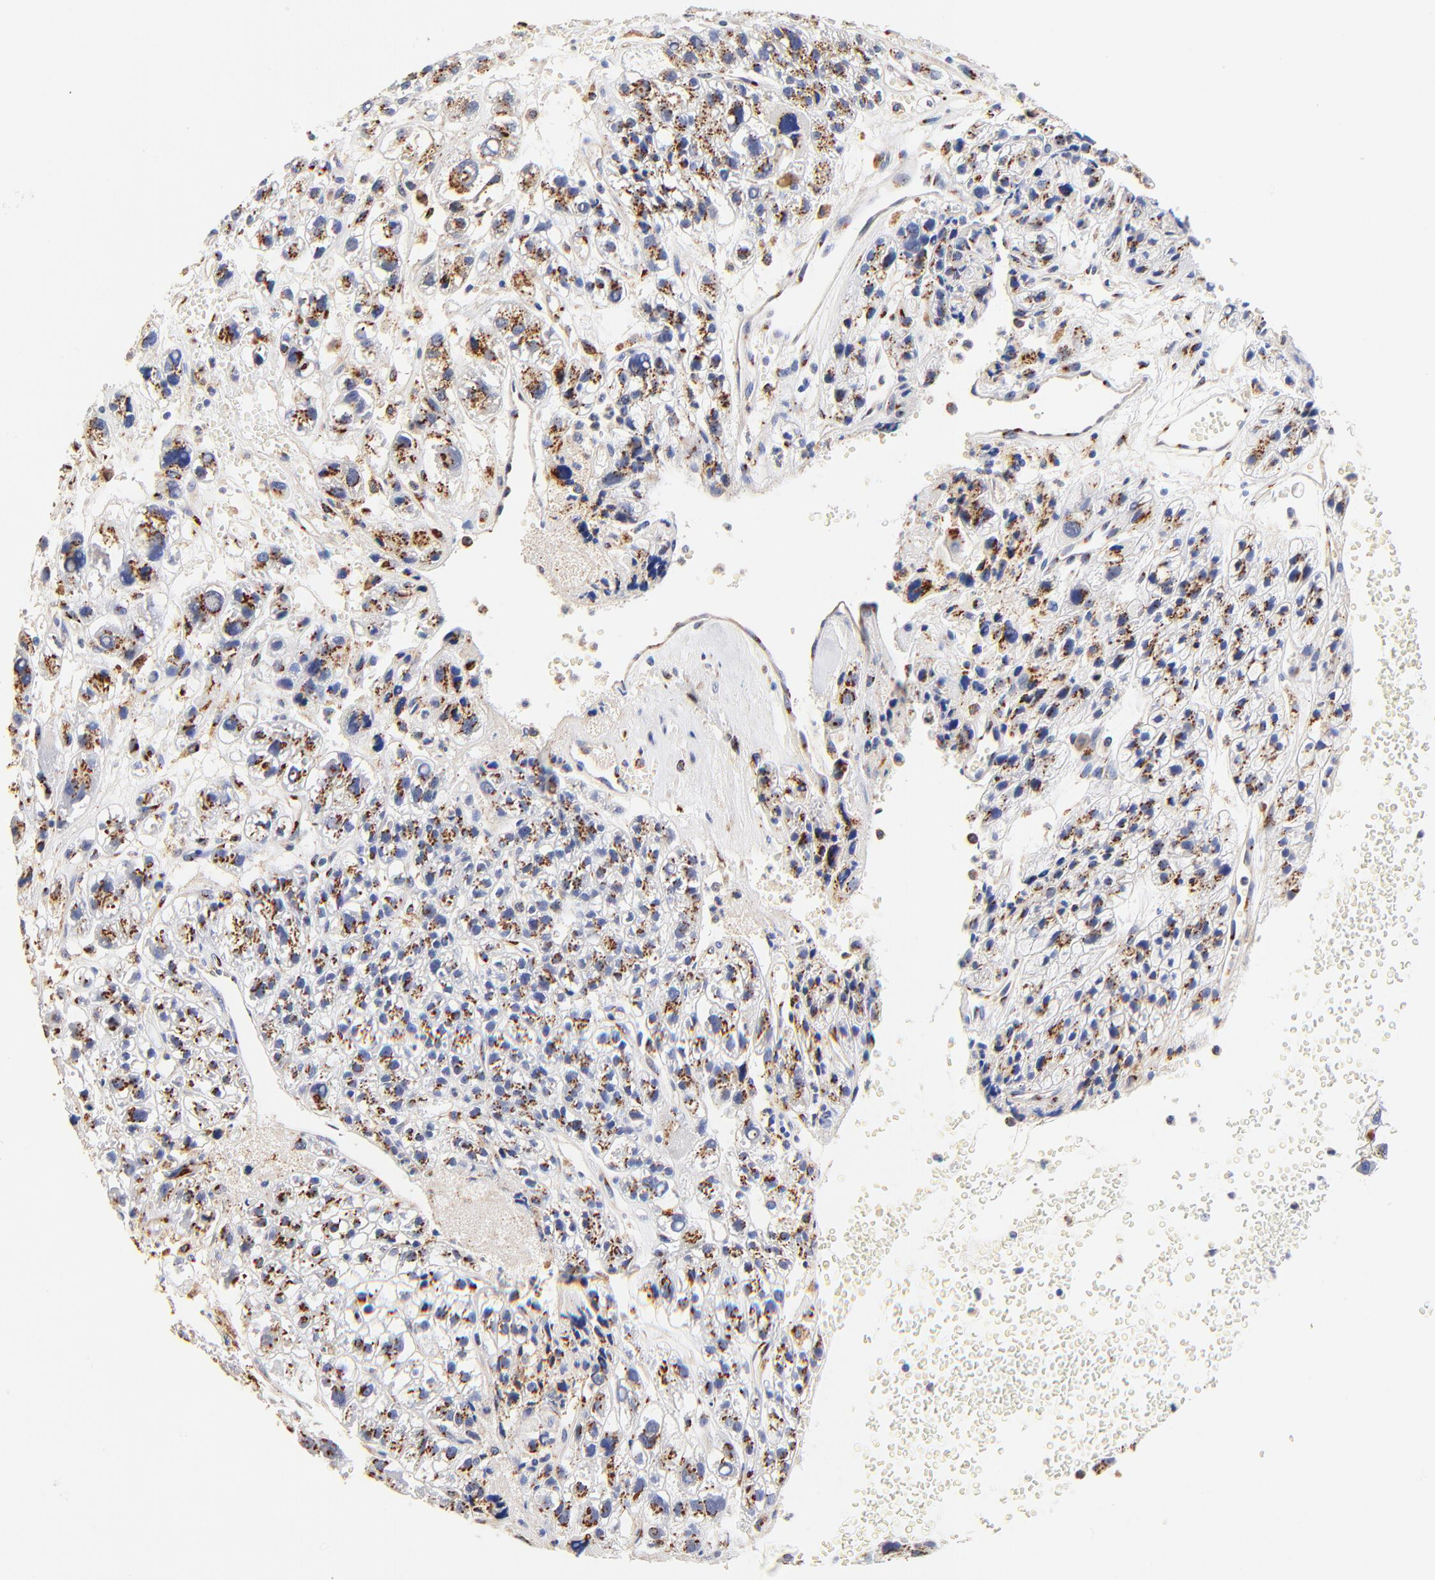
{"staining": {"intensity": "moderate", "quantity": "25%-75%", "location": "cytoplasmic/membranous"}, "tissue": "liver cancer", "cell_type": "Tumor cells", "image_type": "cancer", "snomed": [{"axis": "morphology", "description": "Carcinoma, Hepatocellular, NOS"}, {"axis": "topography", "description": "Liver"}], "caption": "There is medium levels of moderate cytoplasmic/membranous positivity in tumor cells of hepatocellular carcinoma (liver), as demonstrated by immunohistochemical staining (brown color).", "gene": "FMNL3", "patient": {"sex": "female", "age": 85}}